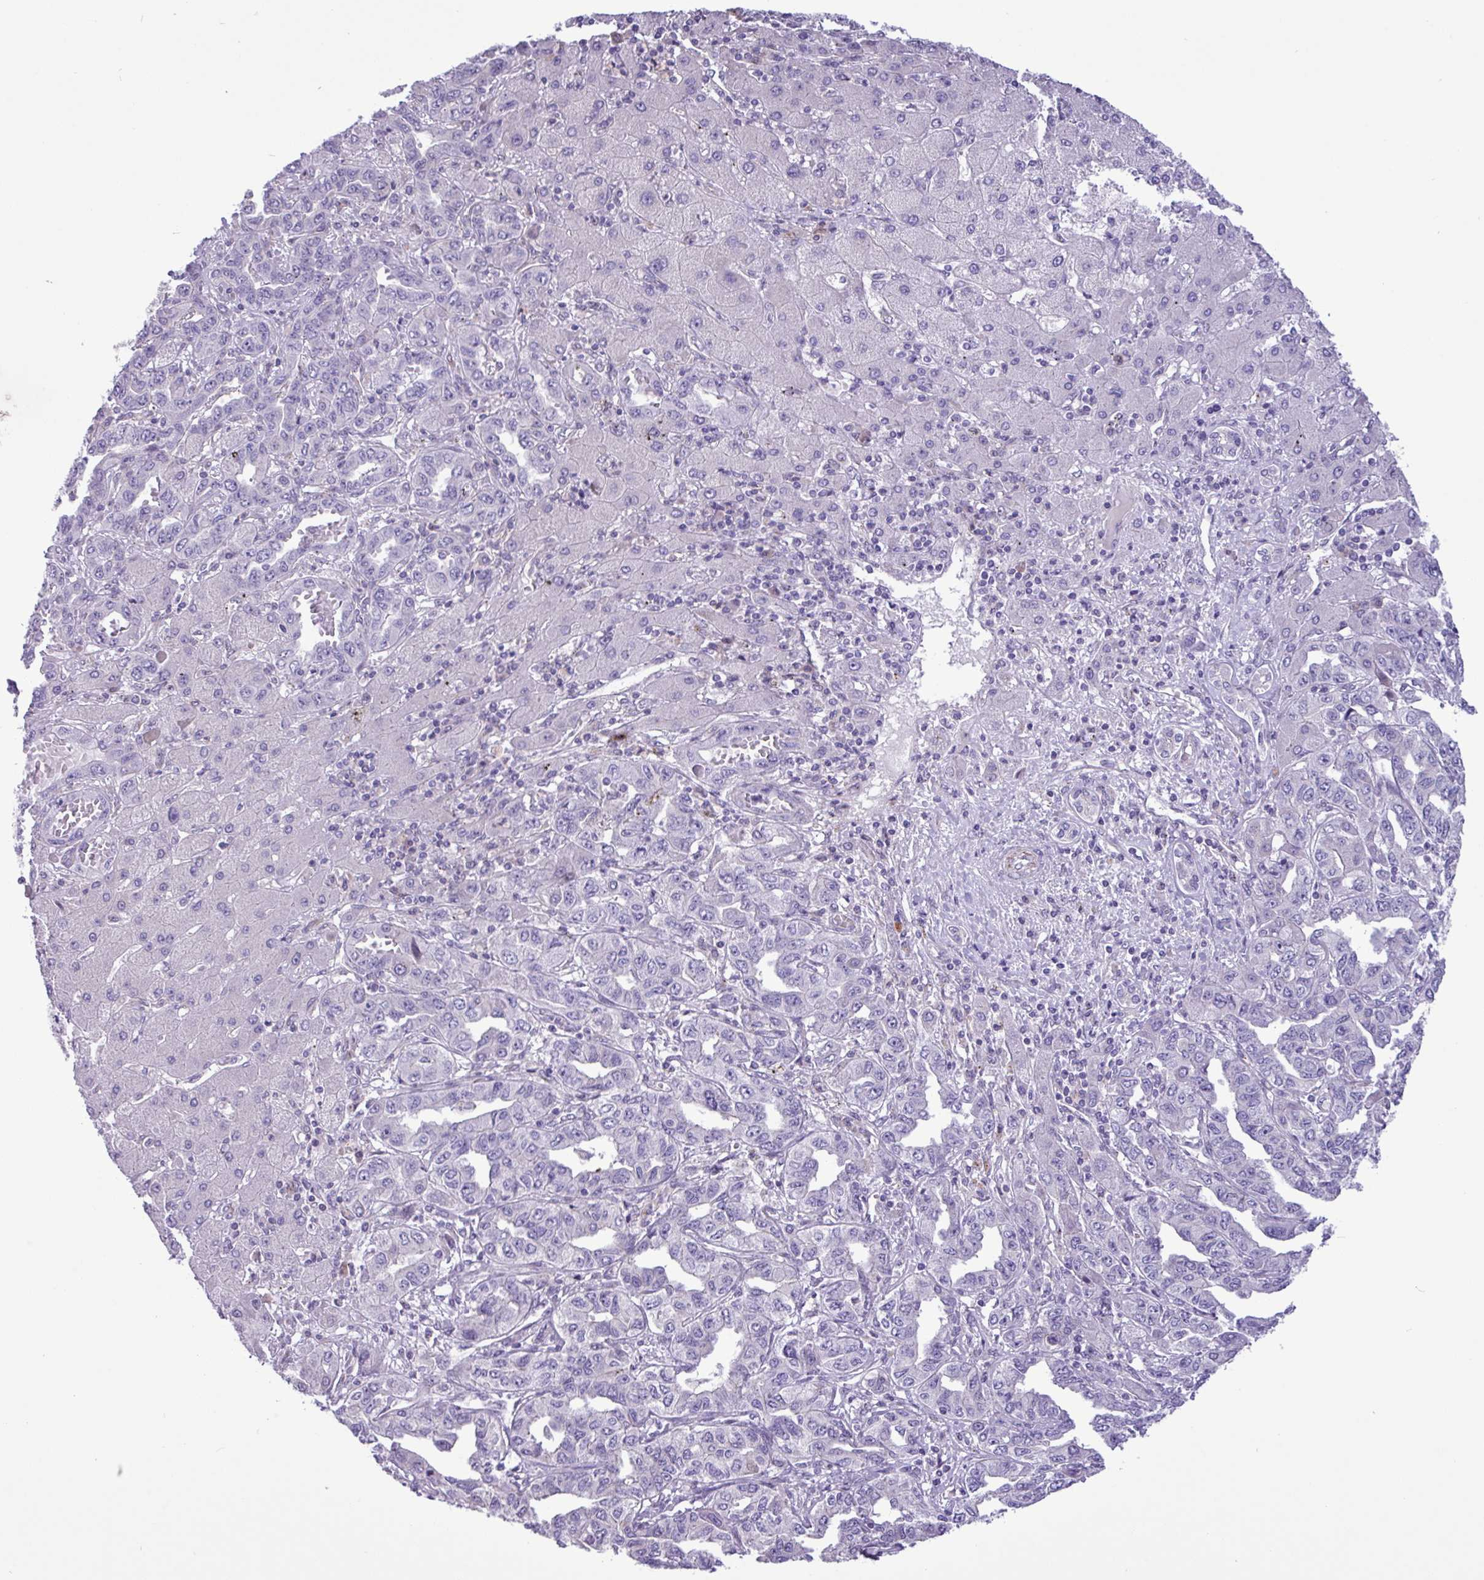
{"staining": {"intensity": "negative", "quantity": "none", "location": "none"}, "tissue": "liver cancer", "cell_type": "Tumor cells", "image_type": "cancer", "snomed": [{"axis": "morphology", "description": "Cholangiocarcinoma"}, {"axis": "topography", "description": "Liver"}], "caption": "Liver cholangiocarcinoma was stained to show a protein in brown. There is no significant staining in tumor cells. (DAB IHC, high magnification).", "gene": "SPINK8", "patient": {"sex": "male", "age": 59}}